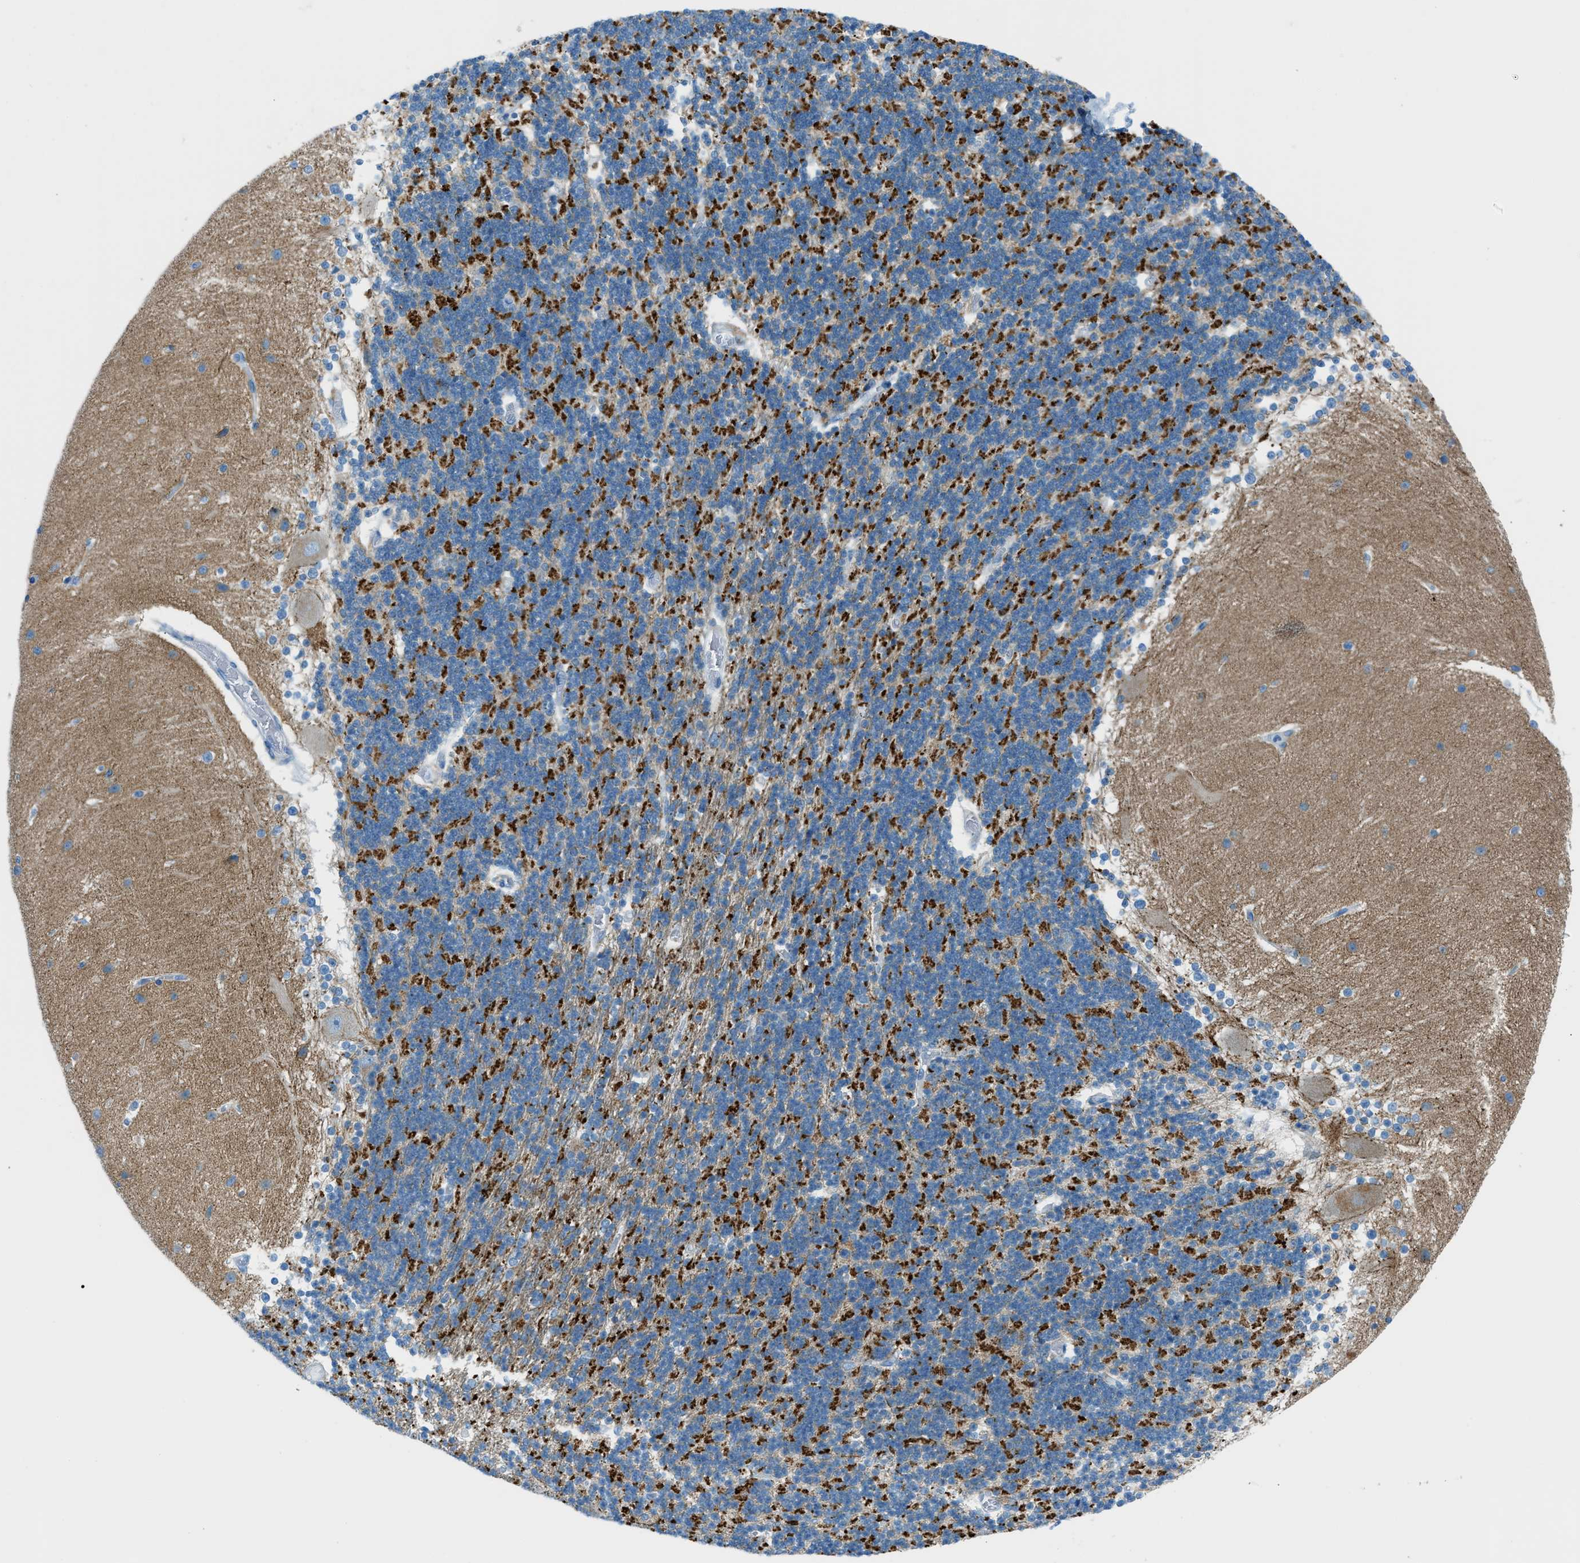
{"staining": {"intensity": "strong", "quantity": "<25%", "location": "cytoplasmic/membranous"}, "tissue": "cerebellum", "cell_type": "Cells in granular layer", "image_type": "normal", "snomed": [{"axis": "morphology", "description": "Normal tissue, NOS"}, {"axis": "topography", "description": "Cerebellum"}], "caption": "Approximately <25% of cells in granular layer in benign human cerebellum show strong cytoplasmic/membranous protein positivity as visualized by brown immunohistochemical staining.", "gene": "C21orf62", "patient": {"sex": "female", "age": 54}}